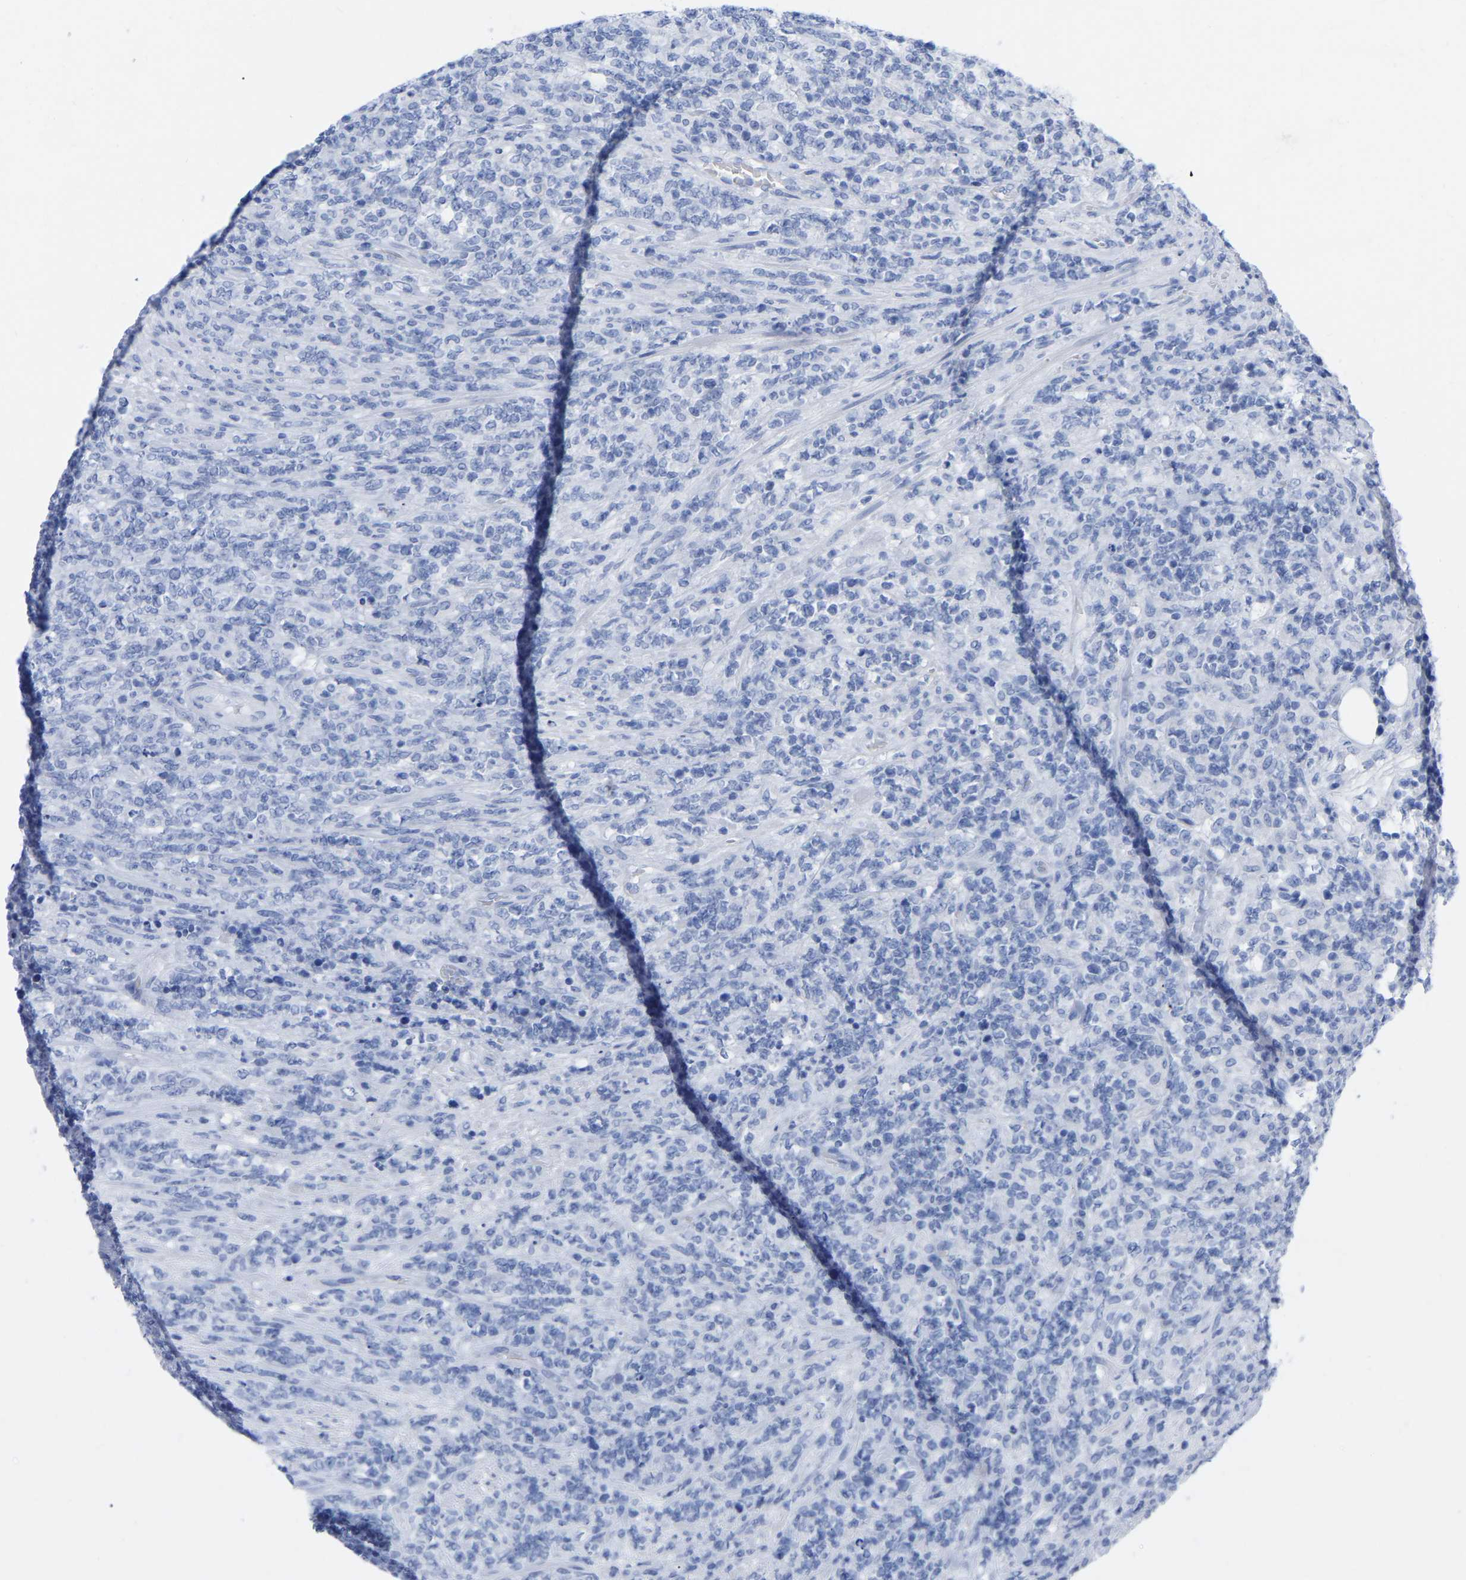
{"staining": {"intensity": "negative", "quantity": "none", "location": "none"}, "tissue": "lymphoma", "cell_type": "Tumor cells", "image_type": "cancer", "snomed": [{"axis": "morphology", "description": "Malignant lymphoma, non-Hodgkin's type, High grade"}, {"axis": "topography", "description": "Soft tissue"}], "caption": "This histopathology image is of lymphoma stained with IHC to label a protein in brown with the nuclei are counter-stained blue. There is no staining in tumor cells.", "gene": "ZNF629", "patient": {"sex": "male", "age": 18}}